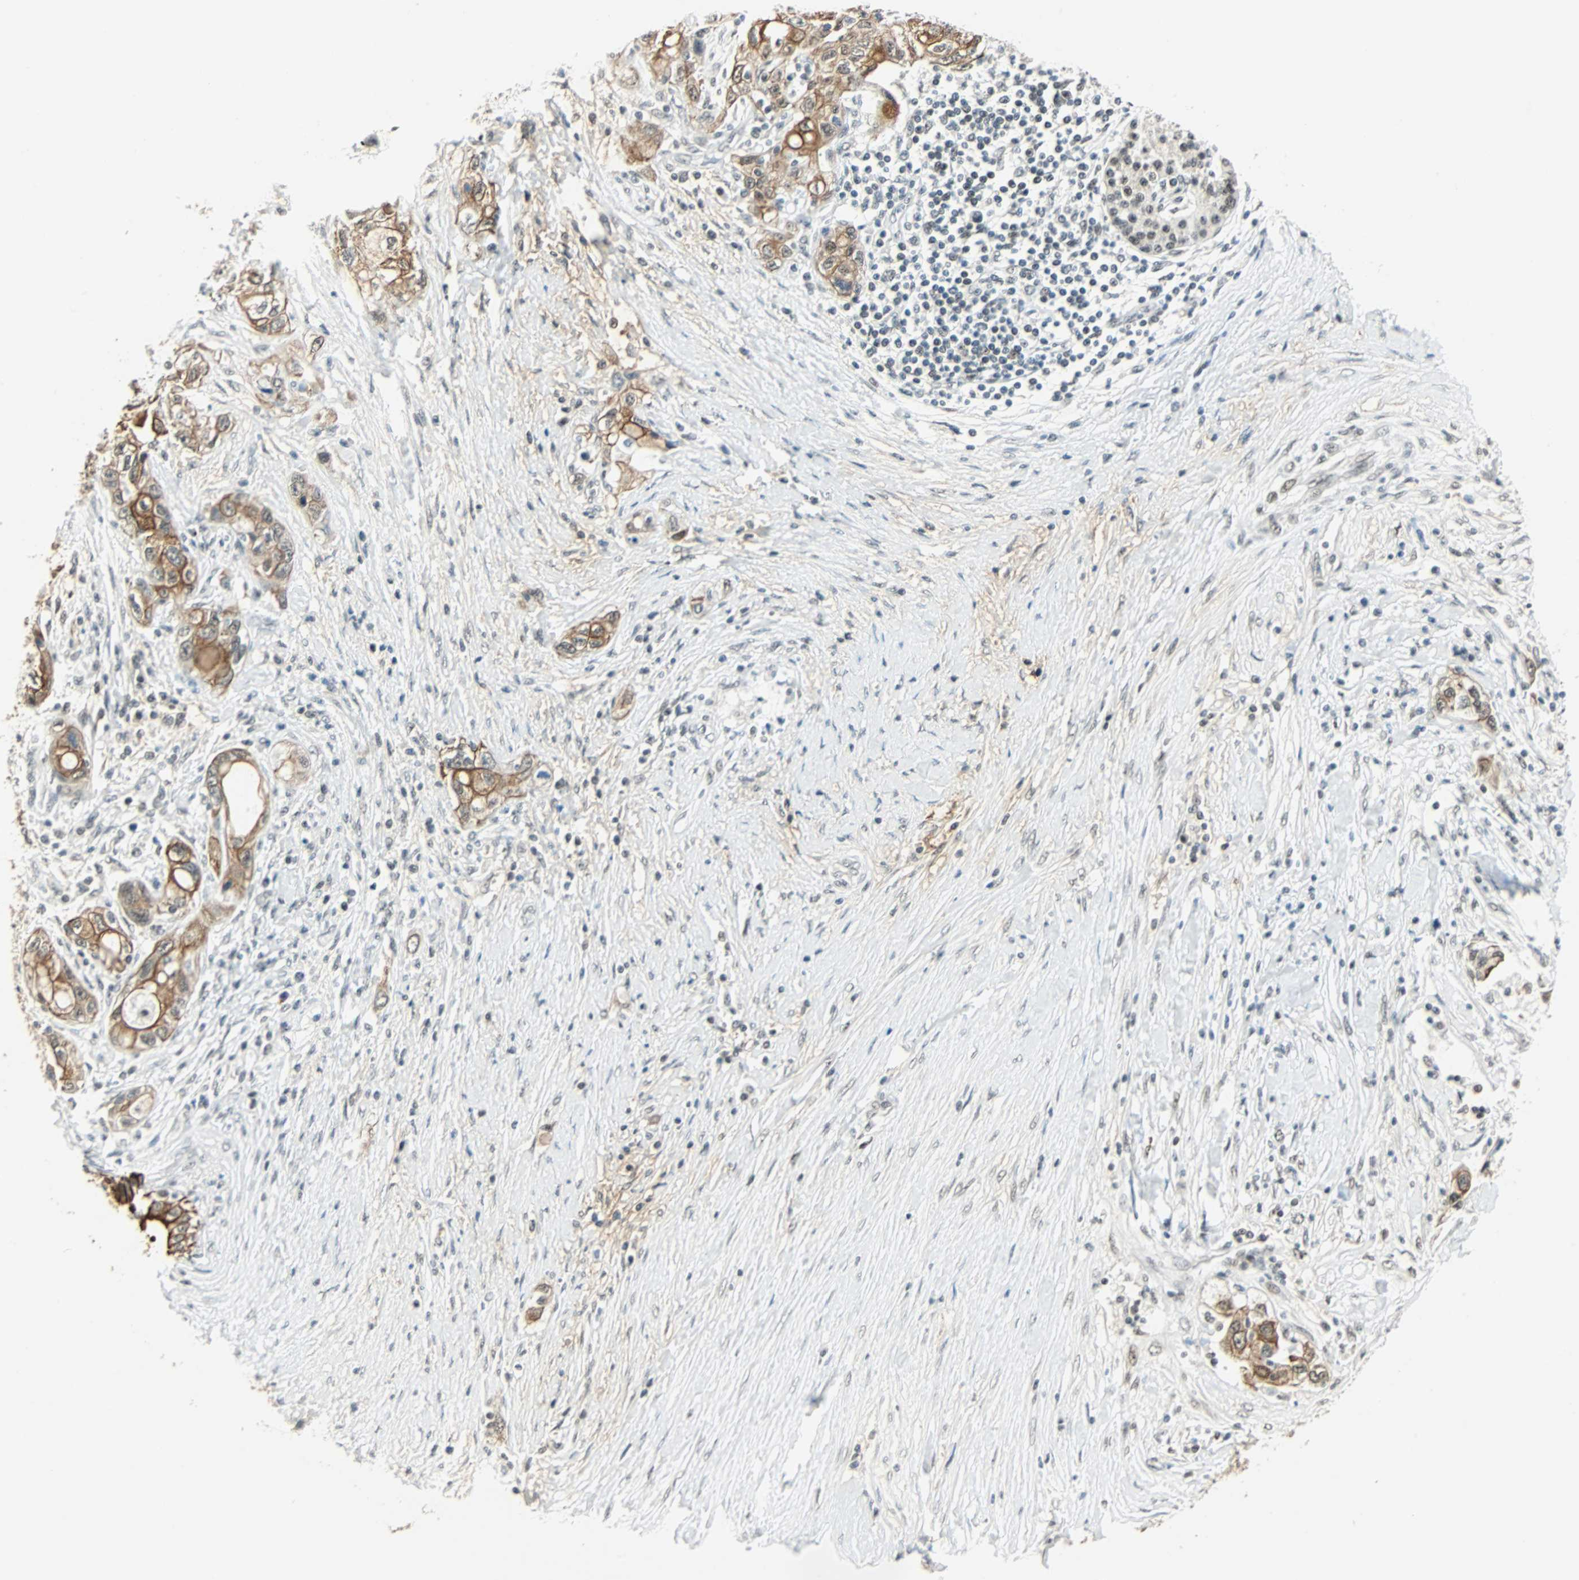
{"staining": {"intensity": "strong", "quantity": "25%-75%", "location": "cytoplasmic/membranous"}, "tissue": "pancreatic cancer", "cell_type": "Tumor cells", "image_type": "cancer", "snomed": [{"axis": "morphology", "description": "Adenocarcinoma, NOS"}, {"axis": "topography", "description": "Pancreas"}], "caption": "There is high levels of strong cytoplasmic/membranous expression in tumor cells of pancreatic cancer, as demonstrated by immunohistochemical staining (brown color).", "gene": "NELFE", "patient": {"sex": "female", "age": 70}}